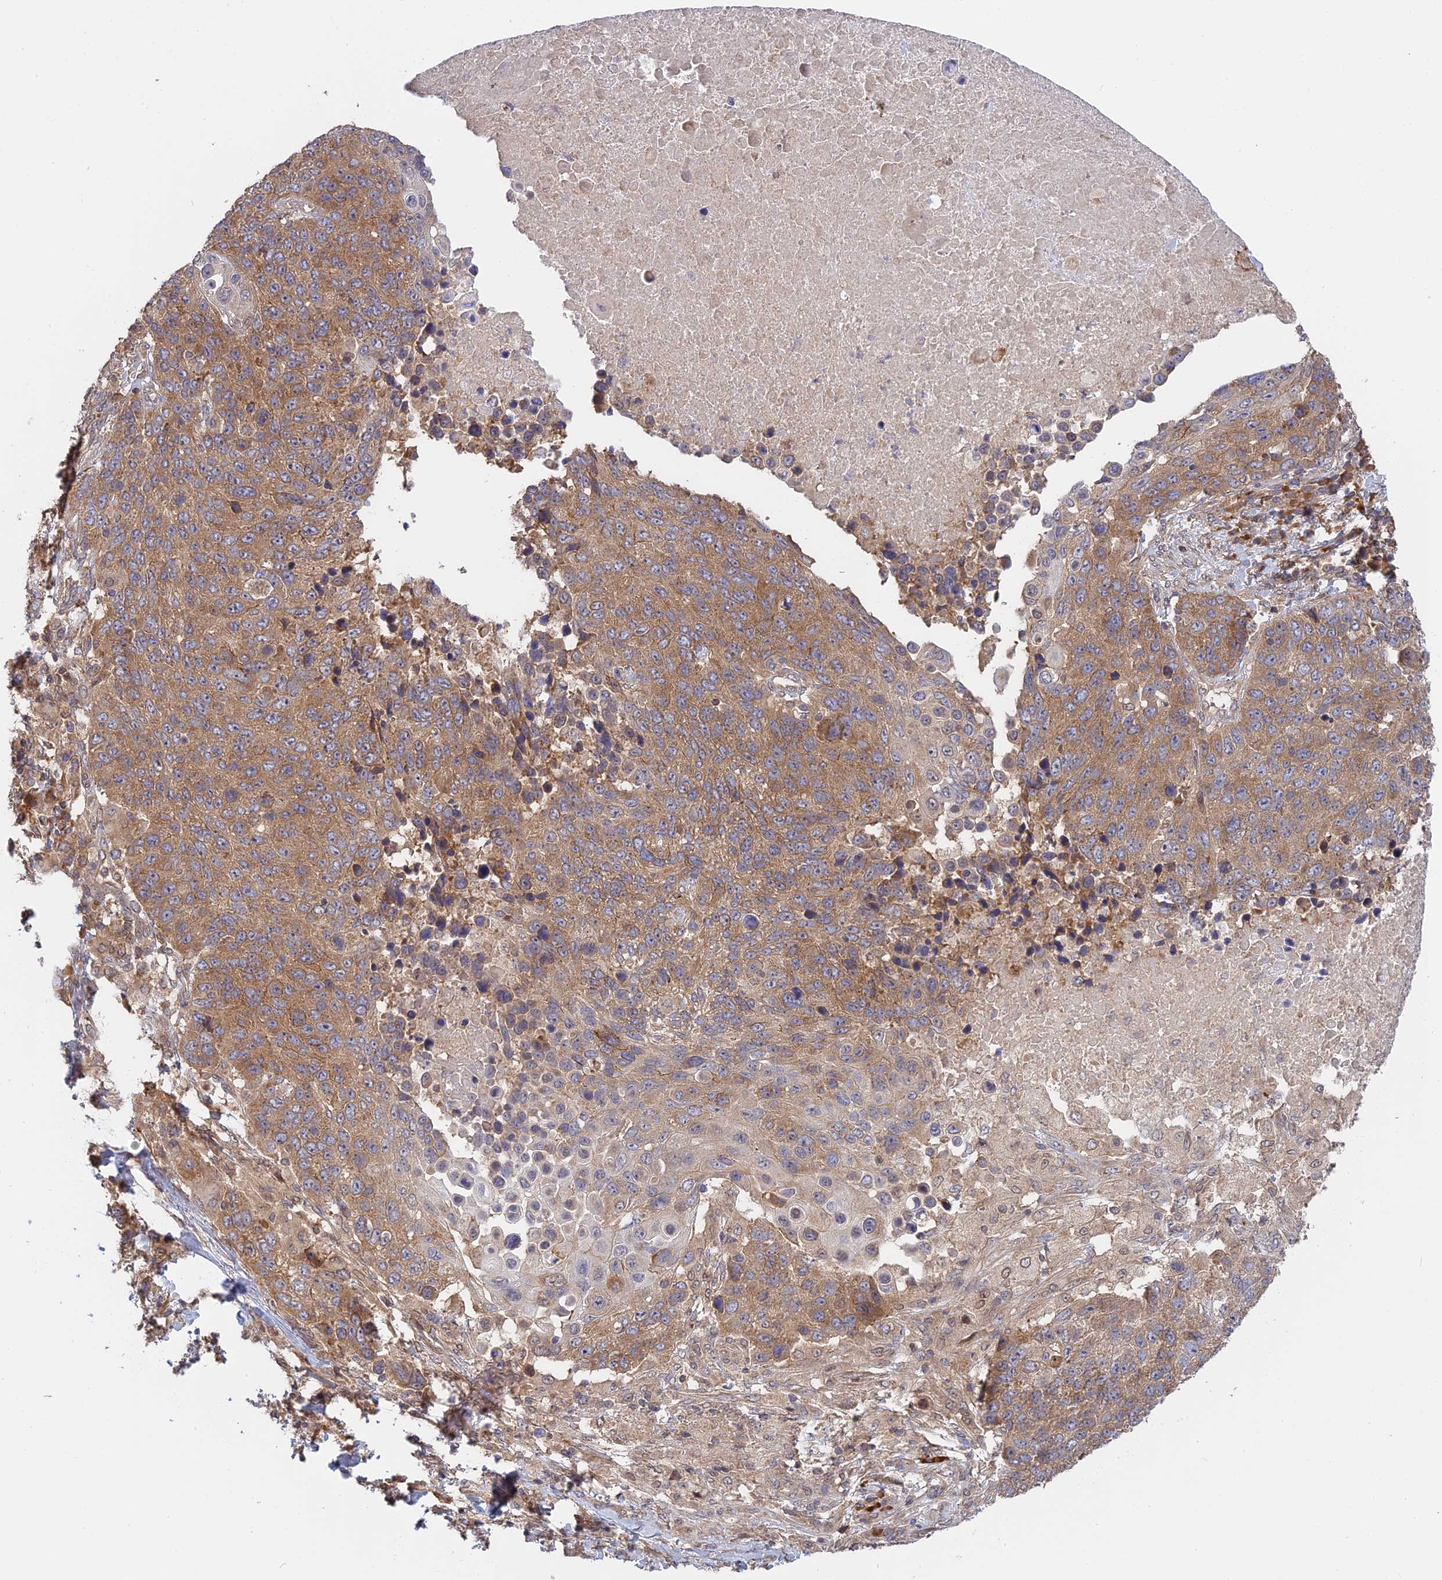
{"staining": {"intensity": "moderate", "quantity": ">75%", "location": "cytoplasmic/membranous"}, "tissue": "lung cancer", "cell_type": "Tumor cells", "image_type": "cancer", "snomed": [{"axis": "morphology", "description": "Normal tissue, NOS"}, {"axis": "morphology", "description": "Squamous cell carcinoma, NOS"}, {"axis": "topography", "description": "Lymph node"}, {"axis": "topography", "description": "Lung"}], "caption": "This image exhibits lung cancer (squamous cell carcinoma) stained with IHC to label a protein in brown. The cytoplasmic/membranous of tumor cells show moderate positivity for the protein. Nuclei are counter-stained blue.", "gene": "IL21R", "patient": {"sex": "male", "age": 66}}